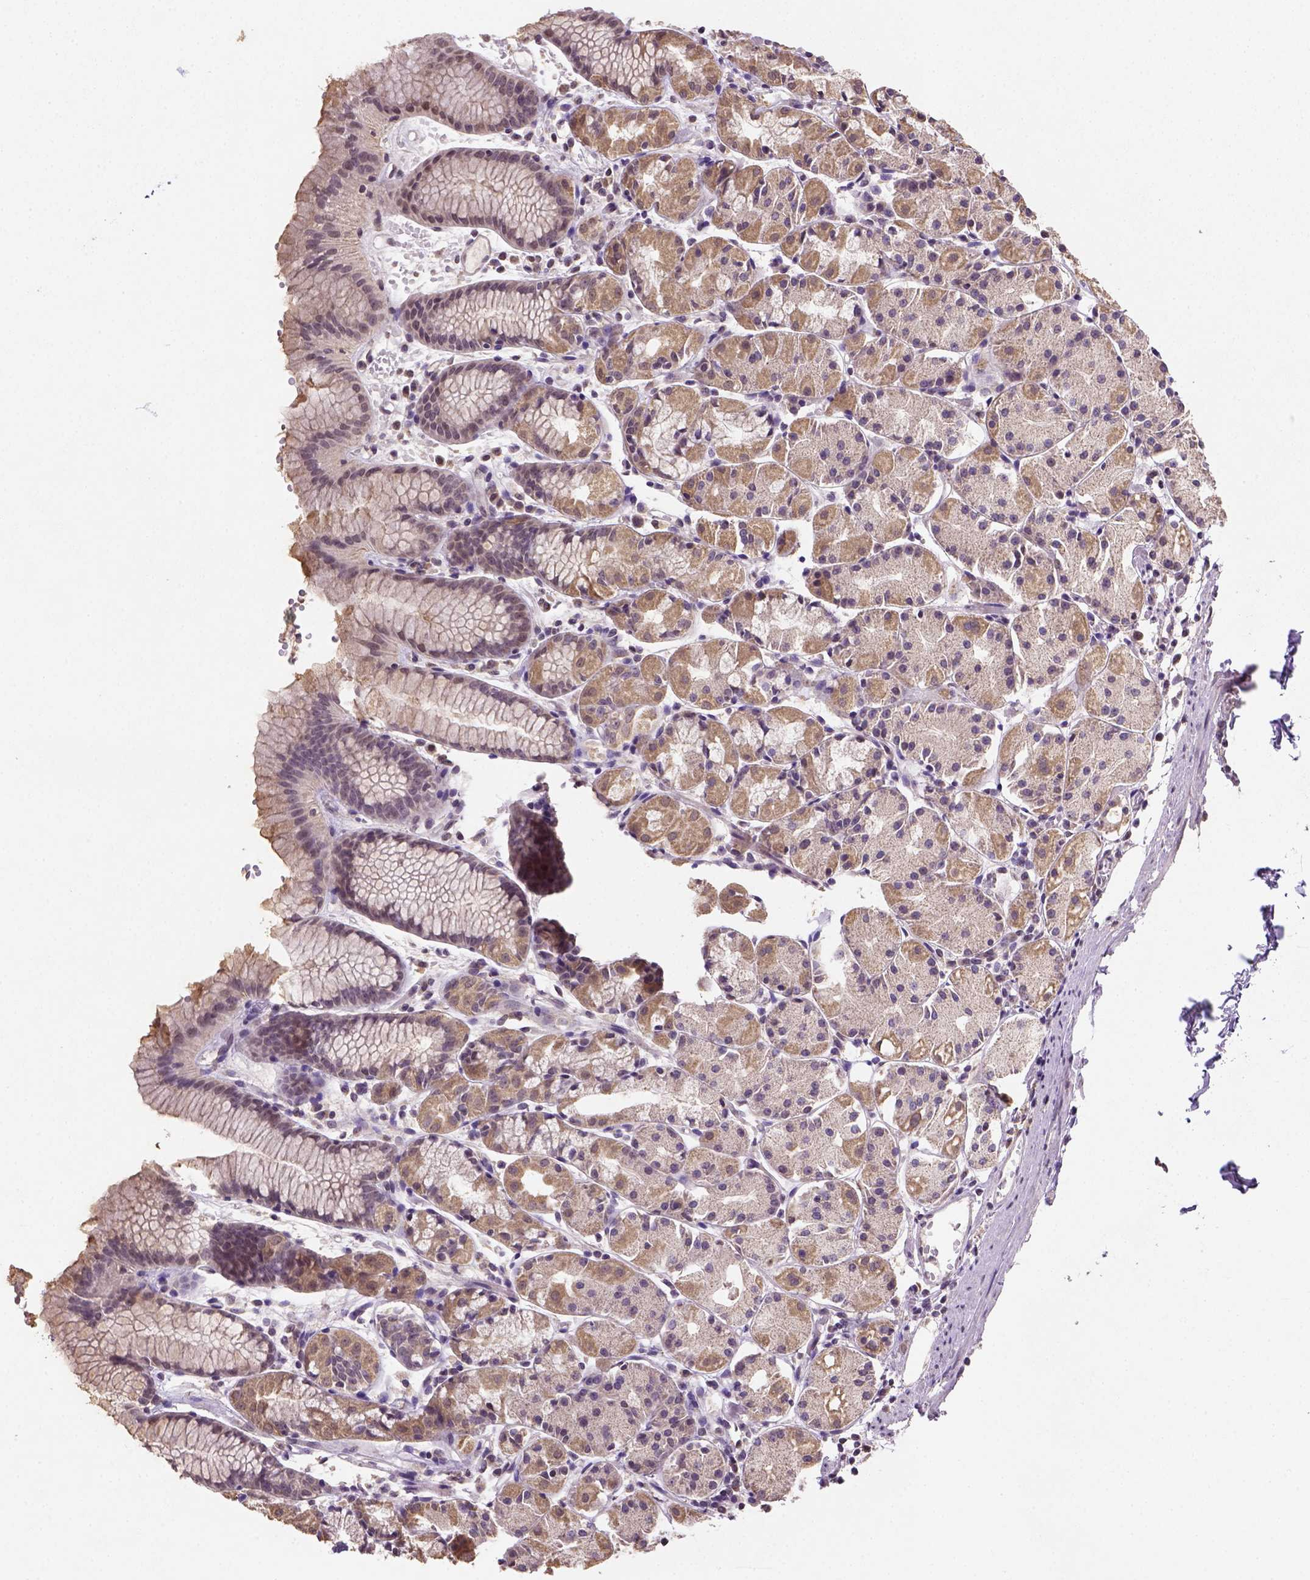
{"staining": {"intensity": "moderate", "quantity": ">75%", "location": "cytoplasmic/membranous"}, "tissue": "stomach", "cell_type": "Glandular cells", "image_type": "normal", "snomed": [{"axis": "morphology", "description": "Normal tissue, NOS"}, {"axis": "topography", "description": "Stomach, upper"}], "caption": "Immunohistochemistry (IHC) (DAB (3,3'-diaminobenzidine)) staining of benign human stomach shows moderate cytoplasmic/membranous protein staining in approximately >75% of glandular cells.", "gene": "NUDT10", "patient": {"sex": "male", "age": 47}}